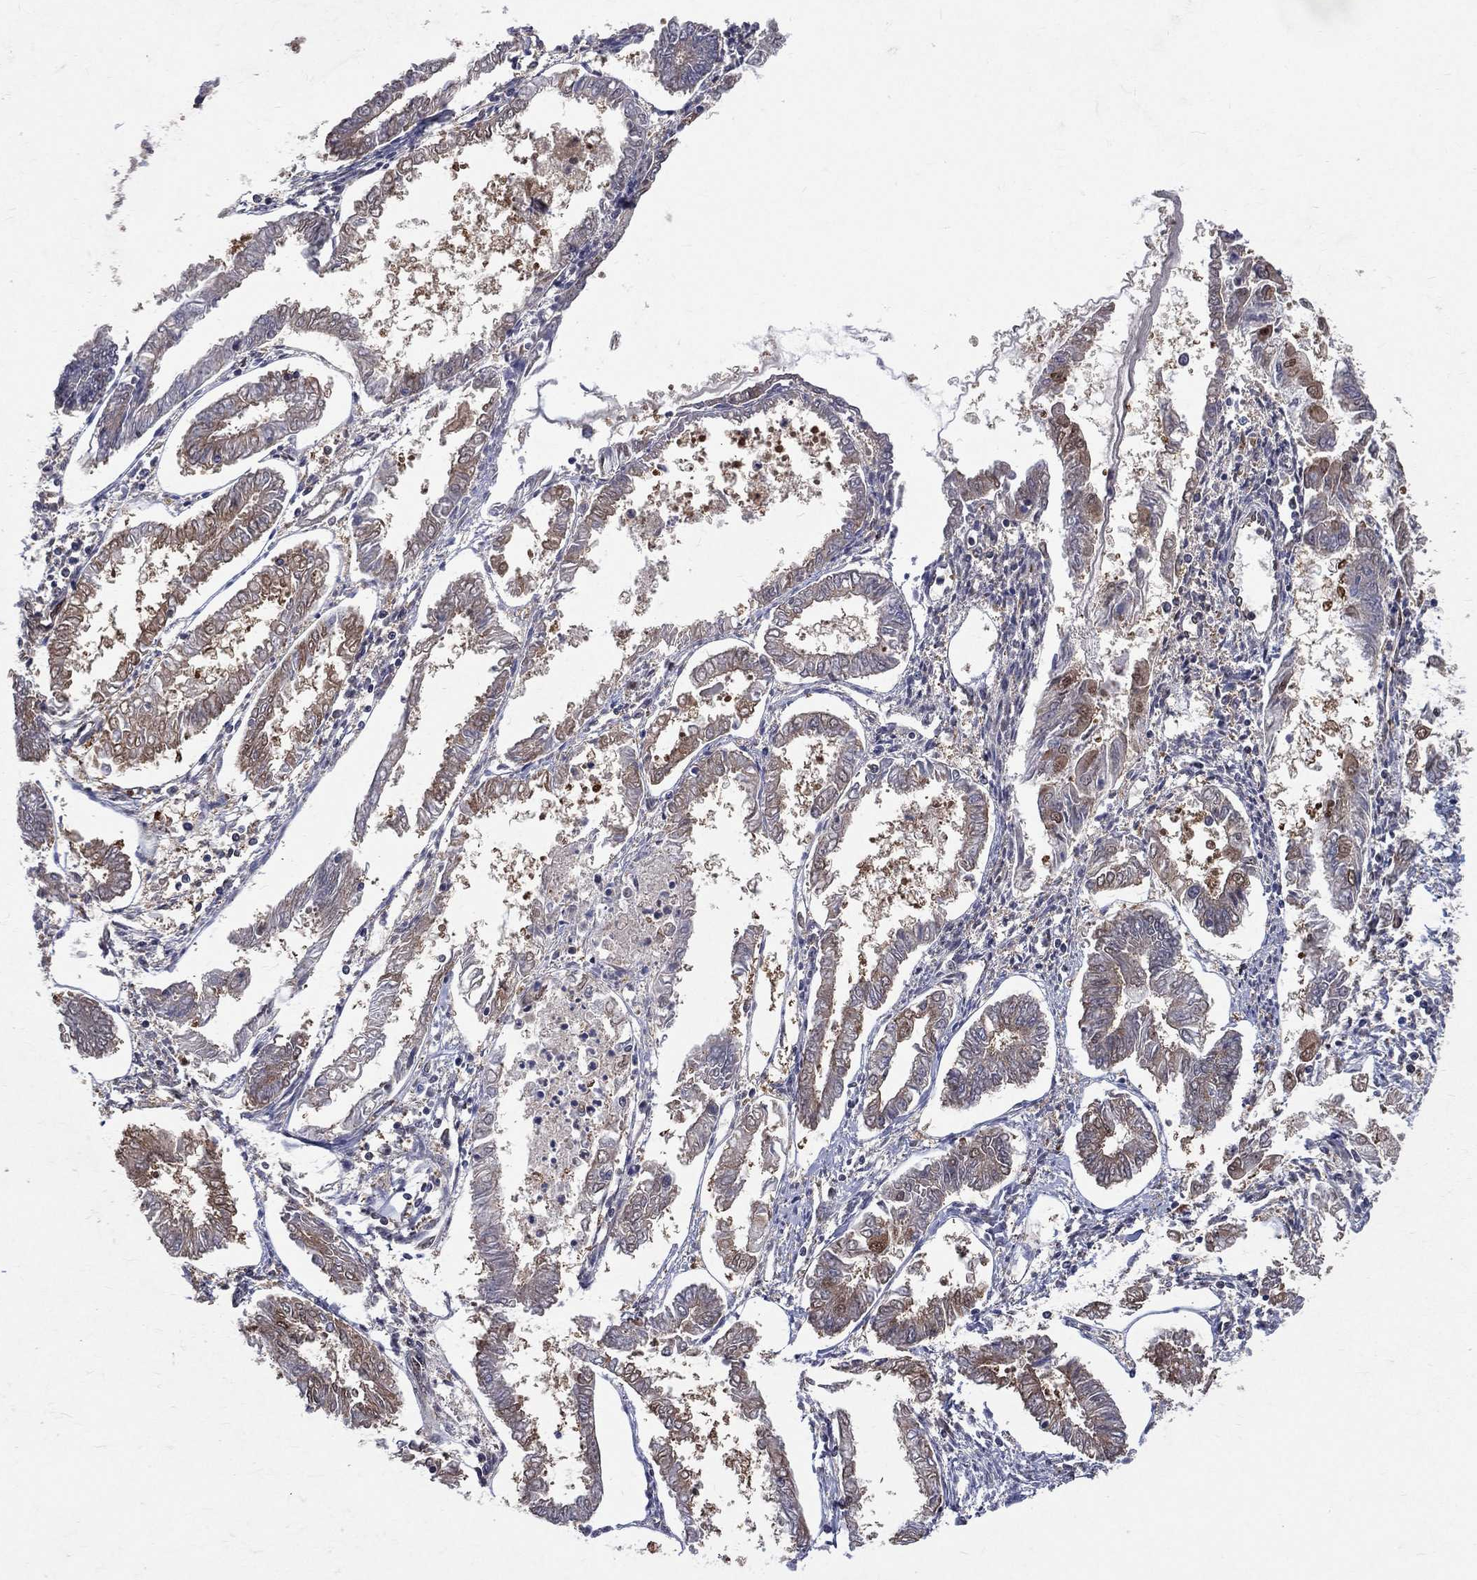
{"staining": {"intensity": "moderate", "quantity": "25%-75%", "location": "cytoplasmic/membranous"}, "tissue": "endometrial cancer", "cell_type": "Tumor cells", "image_type": "cancer", "snomed": [{"axis": "morphology", "description": "Adenocarcinoma, NOS"}, {"axis": "topography", "description": "Endometrium"}], "caption": "Moderate cytoplasmic/membranous positivity is appreciated in about 25%-75% of tumor cells in adenocarcinoma (endometrial). Nuclei are stained in blue.", "gene": "GMPR2", "patient": {"sex": "female", "age": 68}}